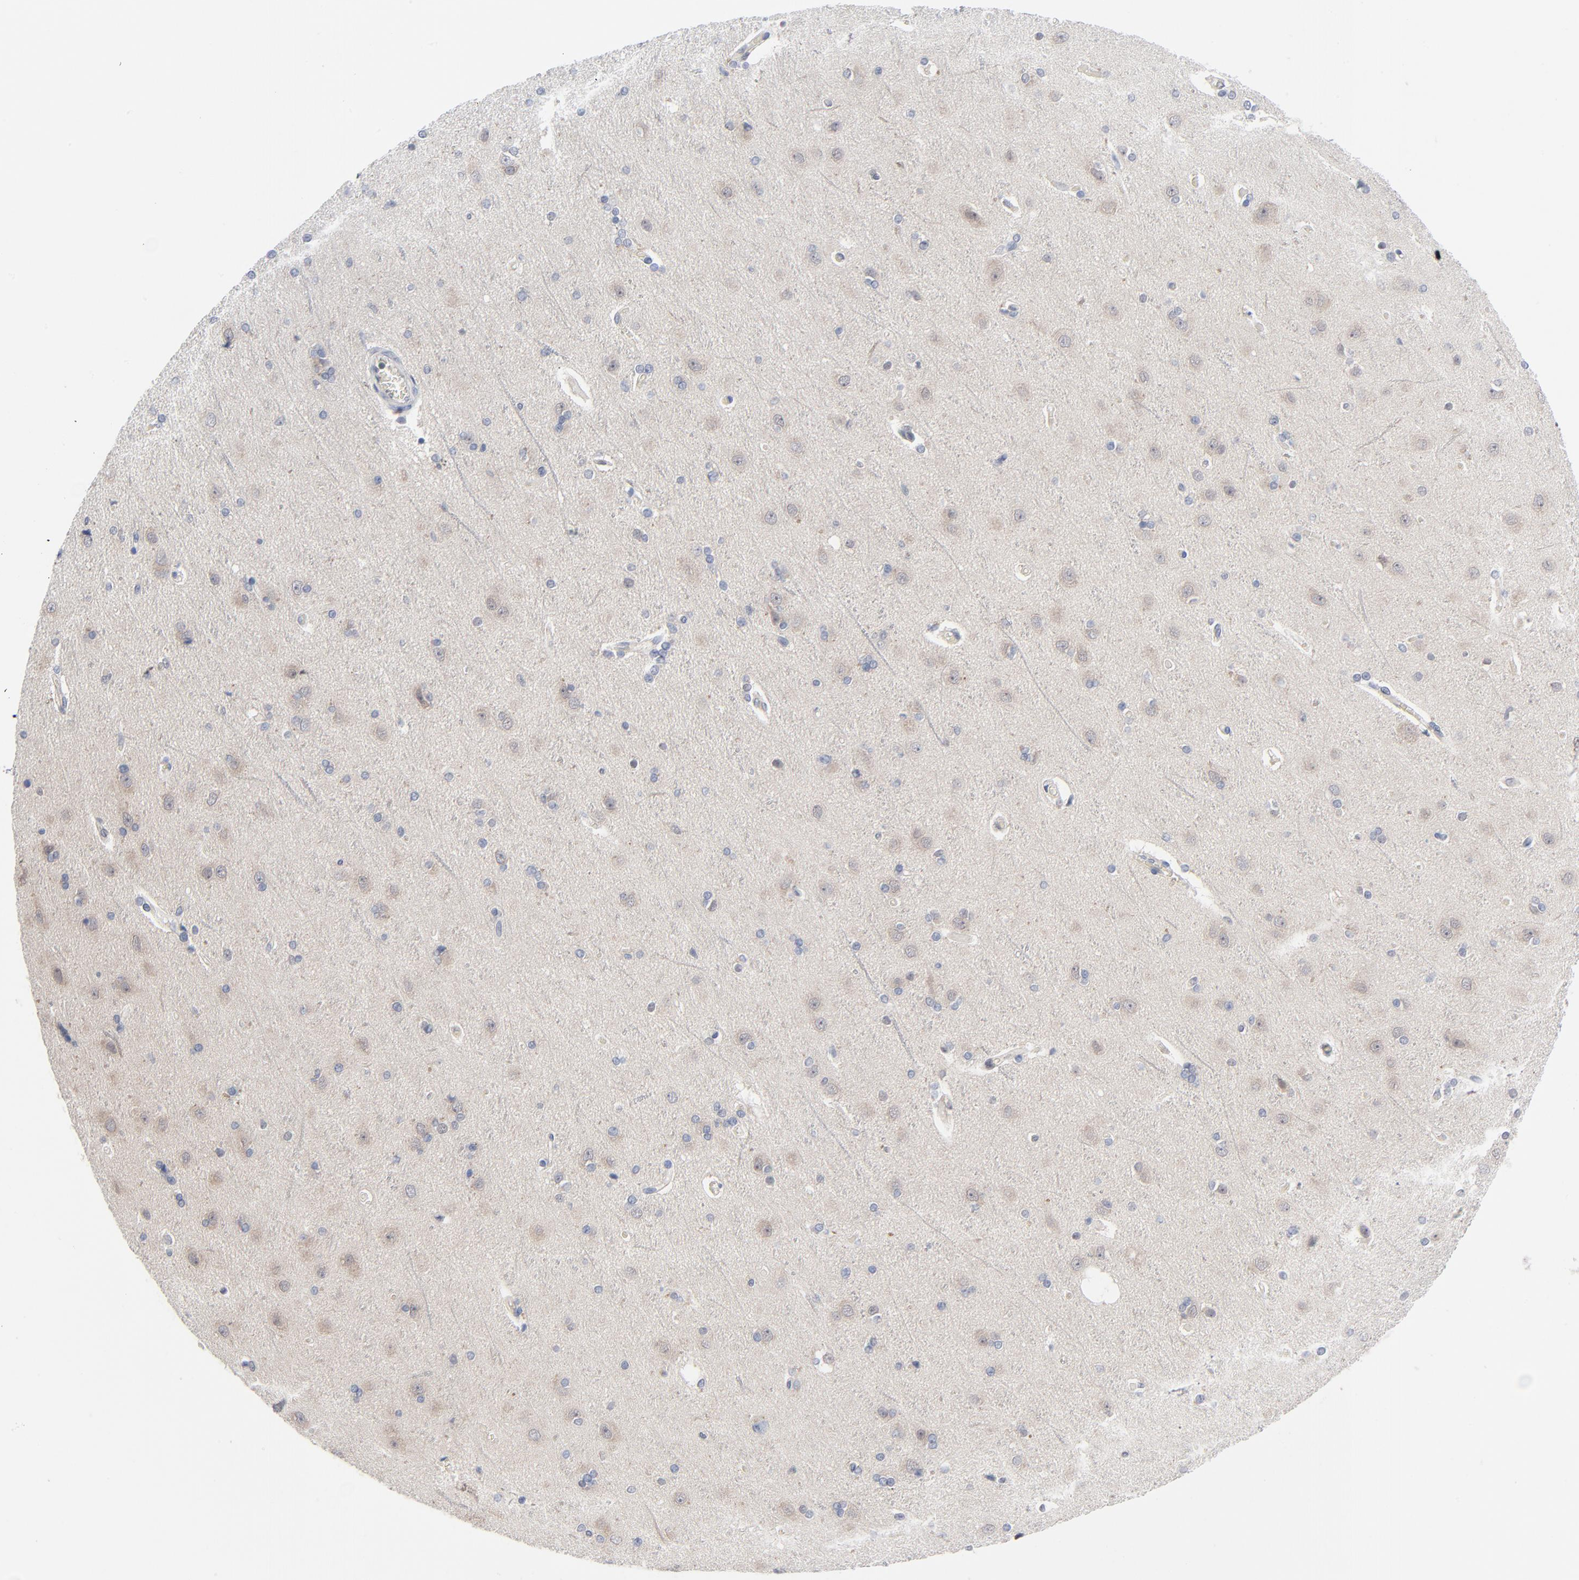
{"staining": {"intensity": "negative", "quantity": "none", "location": "none"}, "tissue": "cerebral cortex", "cell_type": "Endothelial cells", "image_type": "normal", "snomed": [{"axis": "morphology", "description": "Normal tissue, NOS"}, {"axis": "topography", "description": "Cerebral cortex"}], "caption": "This micrograph is of normal cerebral cortex stained with IHC to label a protein in brown with the nuclei are counter-stained blue. There is no staining in endothelial cells.", "gene": "RPS6KB1", "patient": {"sex": "female", "age": 54}}